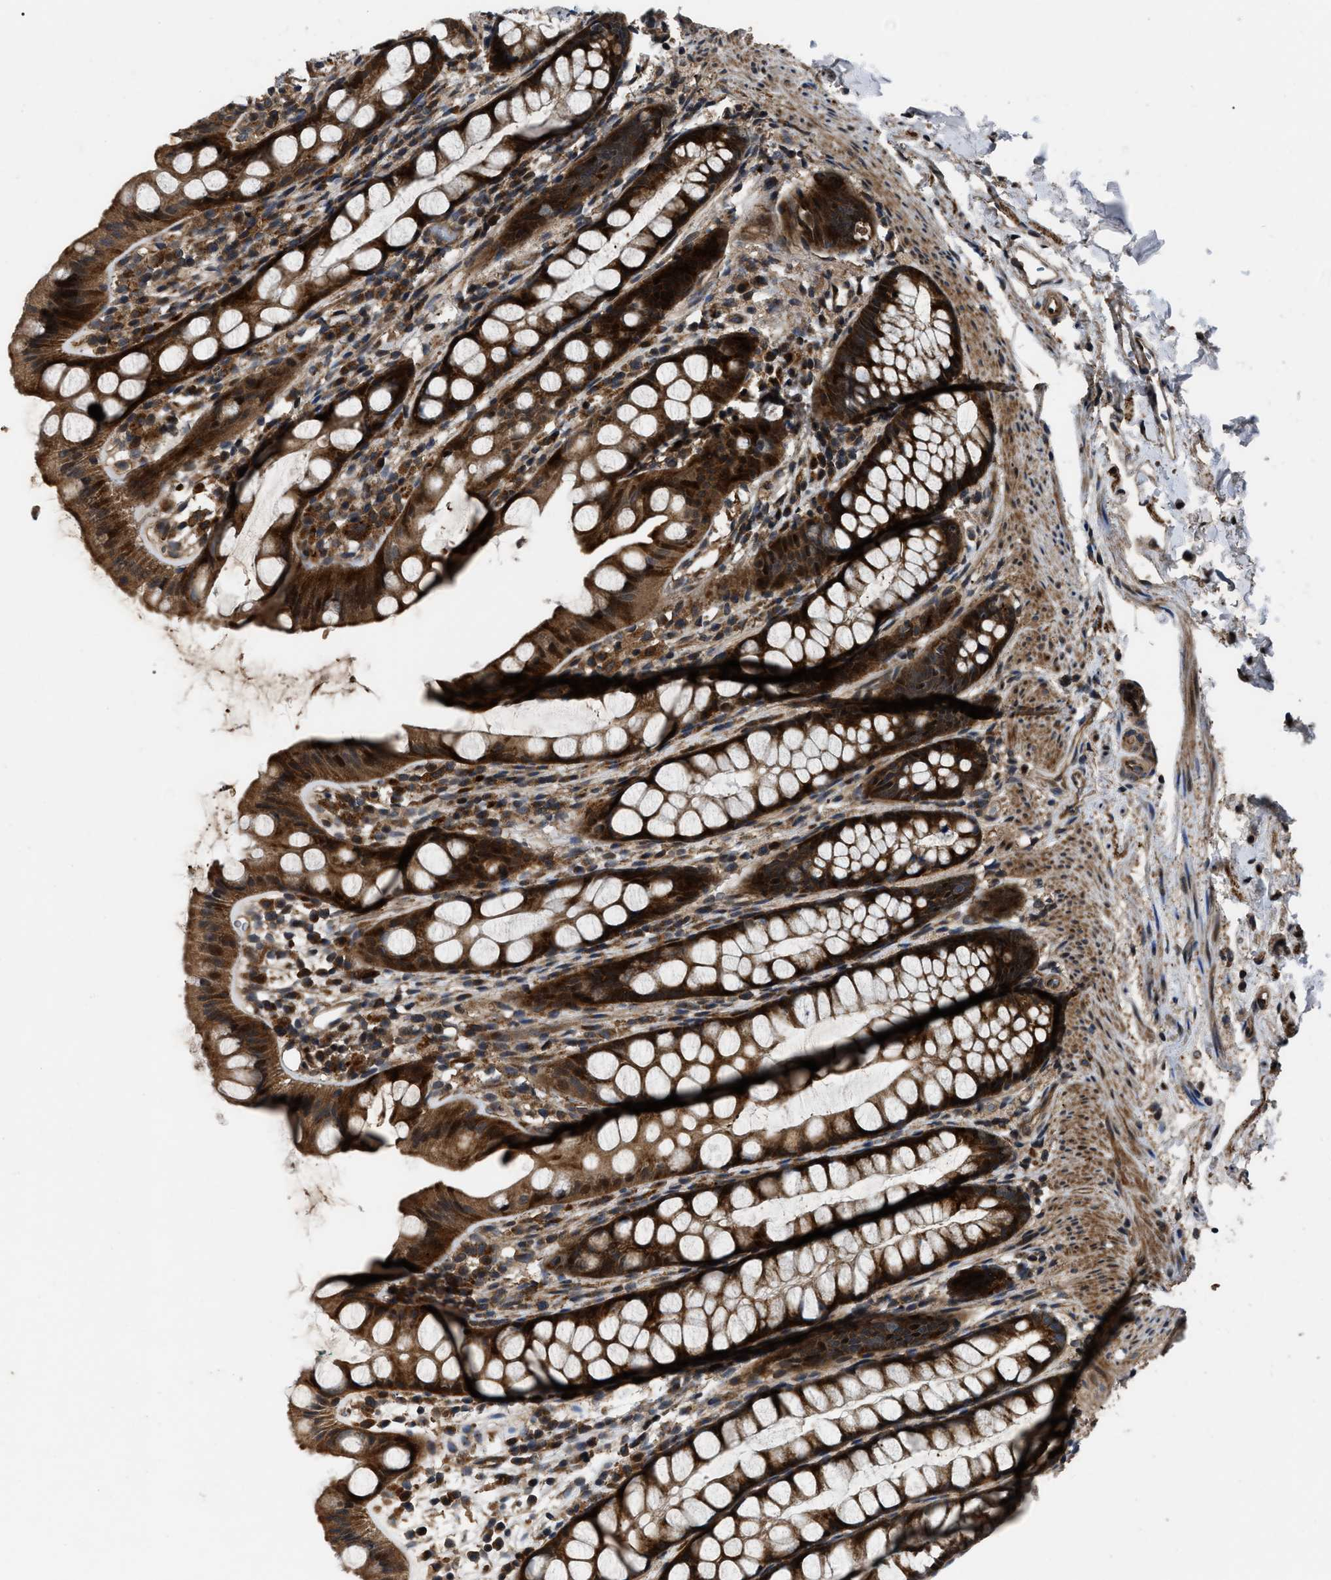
{"staining": {"intensity": "strong", "quantity": ">75%", "location": "cytoplasmic/membranous,nuclear"}, "tissue": "rectum", "cell_type": "Glandular cells", "image_type": "normal", "snomed": [{"axis": "morphology", "description": "Normal tissue, NOS"}, {"axis": "topography", "description": "Rectum"}], "caption": "IHC (DAB (3,3'-diaminobenzidine)) staining of unremarkable rectum reveals strong cytoplasmic/membranous,nuclear protein expression in approximately >75% of glandular cells.", "gene": "PPWD1", "patient": {"sex": "female", "age": 65}}